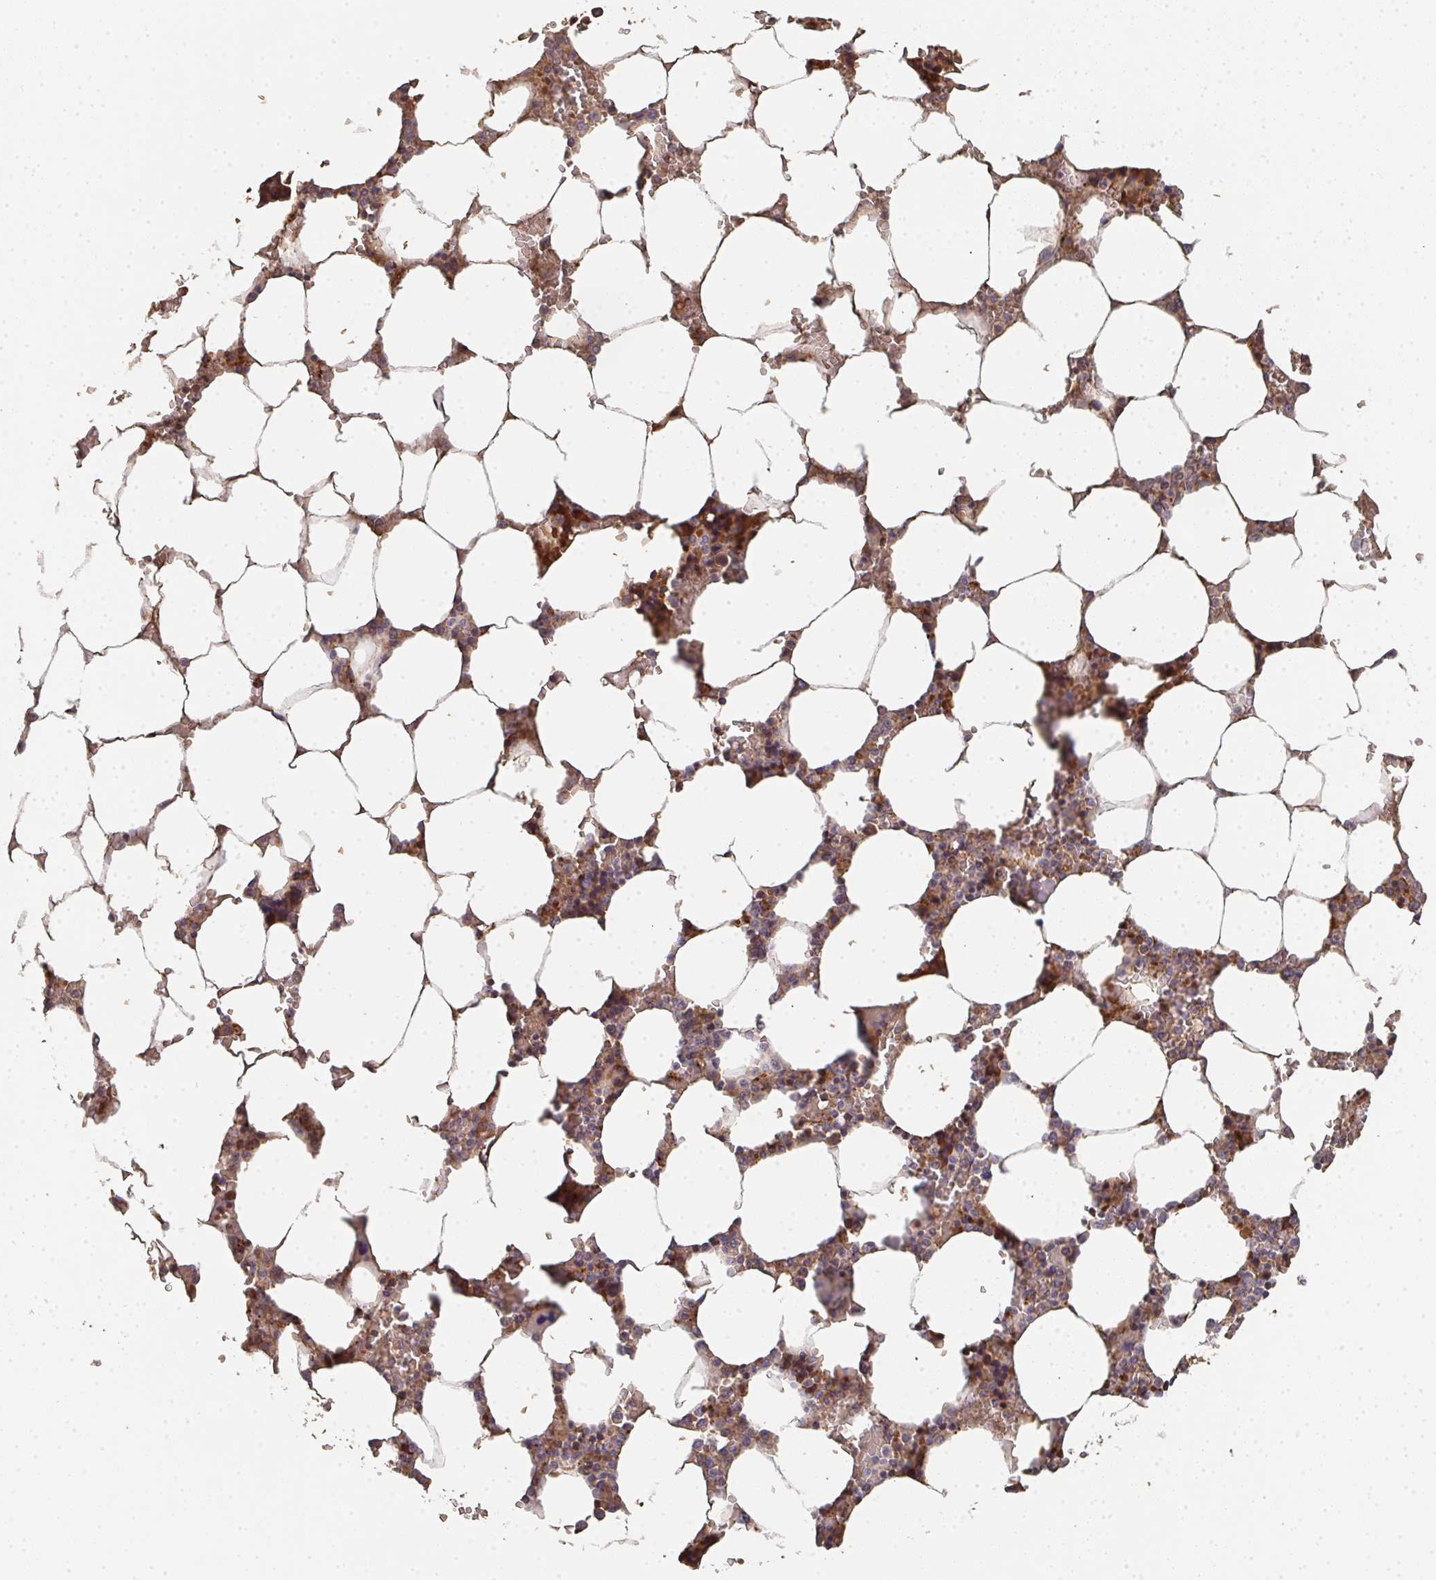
{"staining": {"intensity": "strong", "quantity": "25%-75%", "location": "cytoplasmic/membranous"}, "tissue": "bone marrow", "cell_type": "Hematopoietic cells", "image_type": "normal", "snomed": [{"axis": "morphology", "description": "Normal tissue, NOS"}, {"axis": "topography", "description": "Bone marrow"}], "caption": "DAB immunohistochemical staining of normal human bone marrow displays strong cytoplasmic/membranous protein expression in approximately 25%-75% of hematopoietic cells.", "gene": "POLG", "patient": {"sex": "male", "age": 64}}